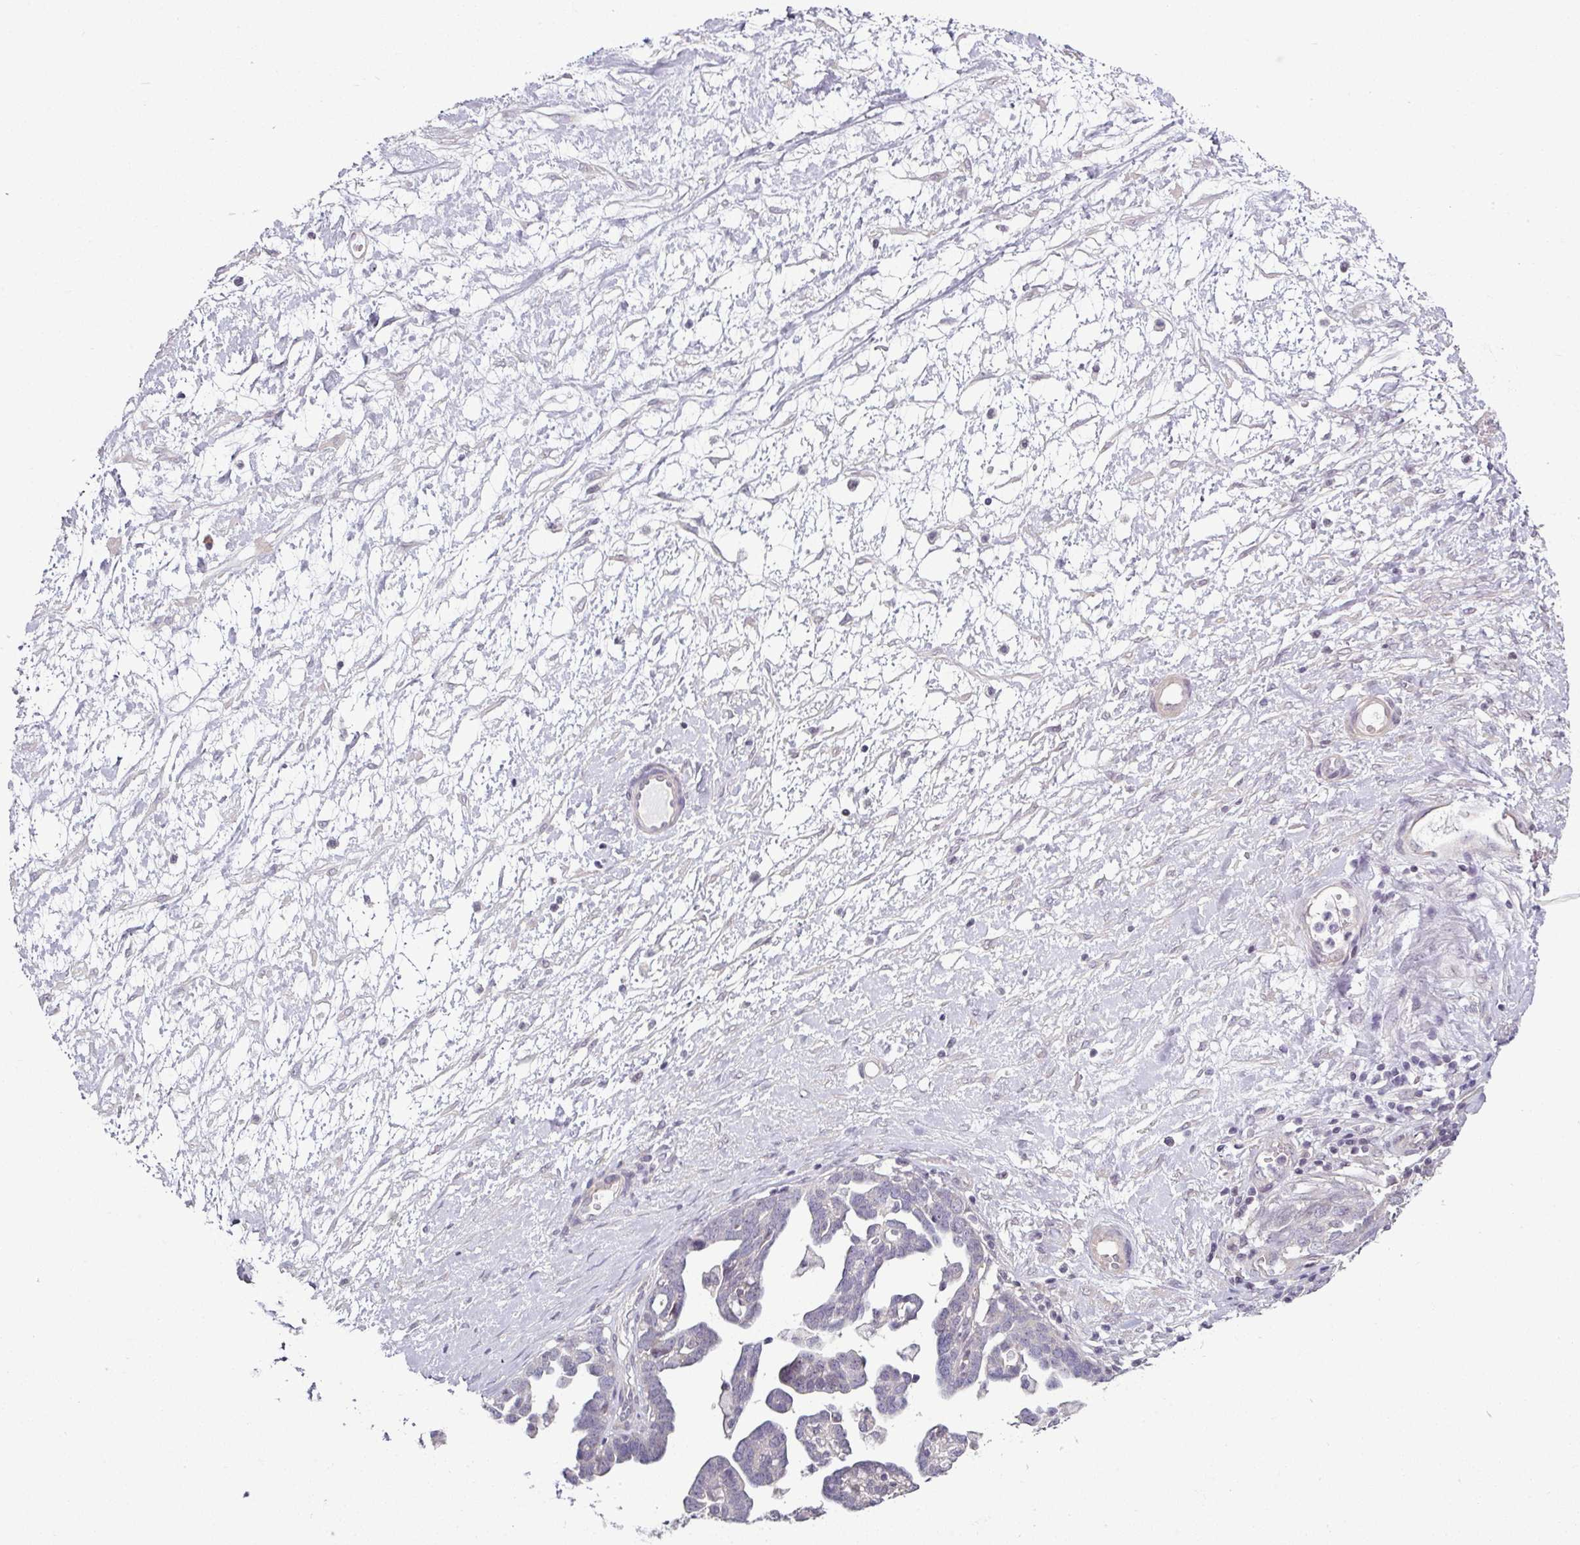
{"staining": {"intensity": "negative", "quantity": "none", "location": "none"}, "tissue": "ovarian cancer", "cell_type": "Tumor cells", "image_type": "cancer", "snomed": [{"axis": "morphology", "description": "Cystadenocarcinoma, serous, NOS"}, {"axis": "topography", "description": "Ovary"}], "caption": "Immunohistochemical staining of ovarian serous cystadenocarcinoma exhibits no significant staining in tumor cells.", "gene": "OR52D1", "patient": {"sex": "female", "age": 54}}